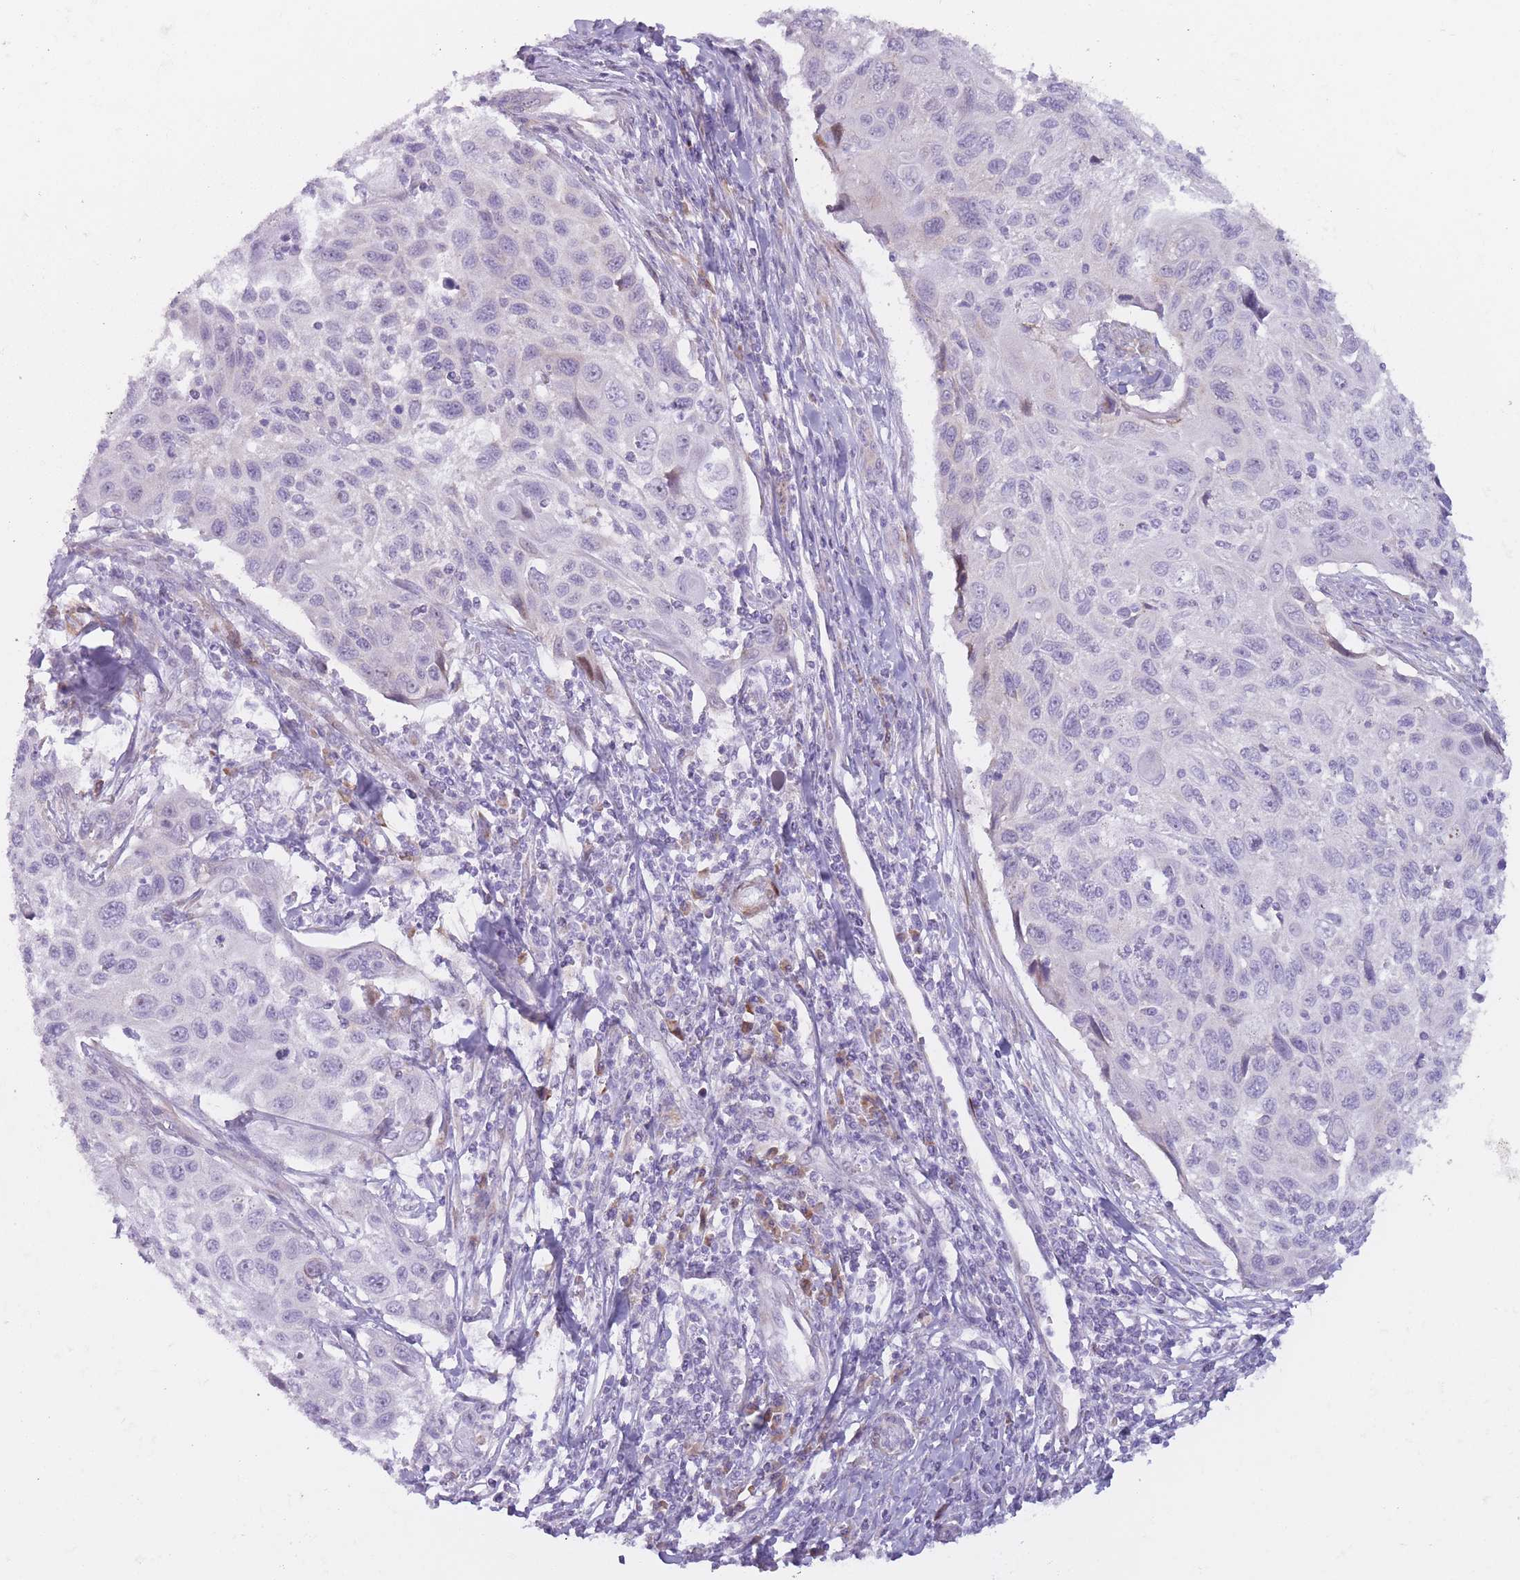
{"staining": {"intensity": "weak", "quantity": "<25%", "location": "cytoplasmic/membranous"}, "tissue": "cervical cancer", "cell_type": "Tumor cells", "image_type": "cancer", "snomed": [{"axis": "morphology", "description": "Squamous cell carcinoma, NOS"}, {"axis": "topography", "description": "Cervix"}], "caption": "An image of human squamous cell carcinoma (cervical) is negative for staining in tumor cells.", "gene": "RPL18", "patient": {"sex": "female", "age": 70}}